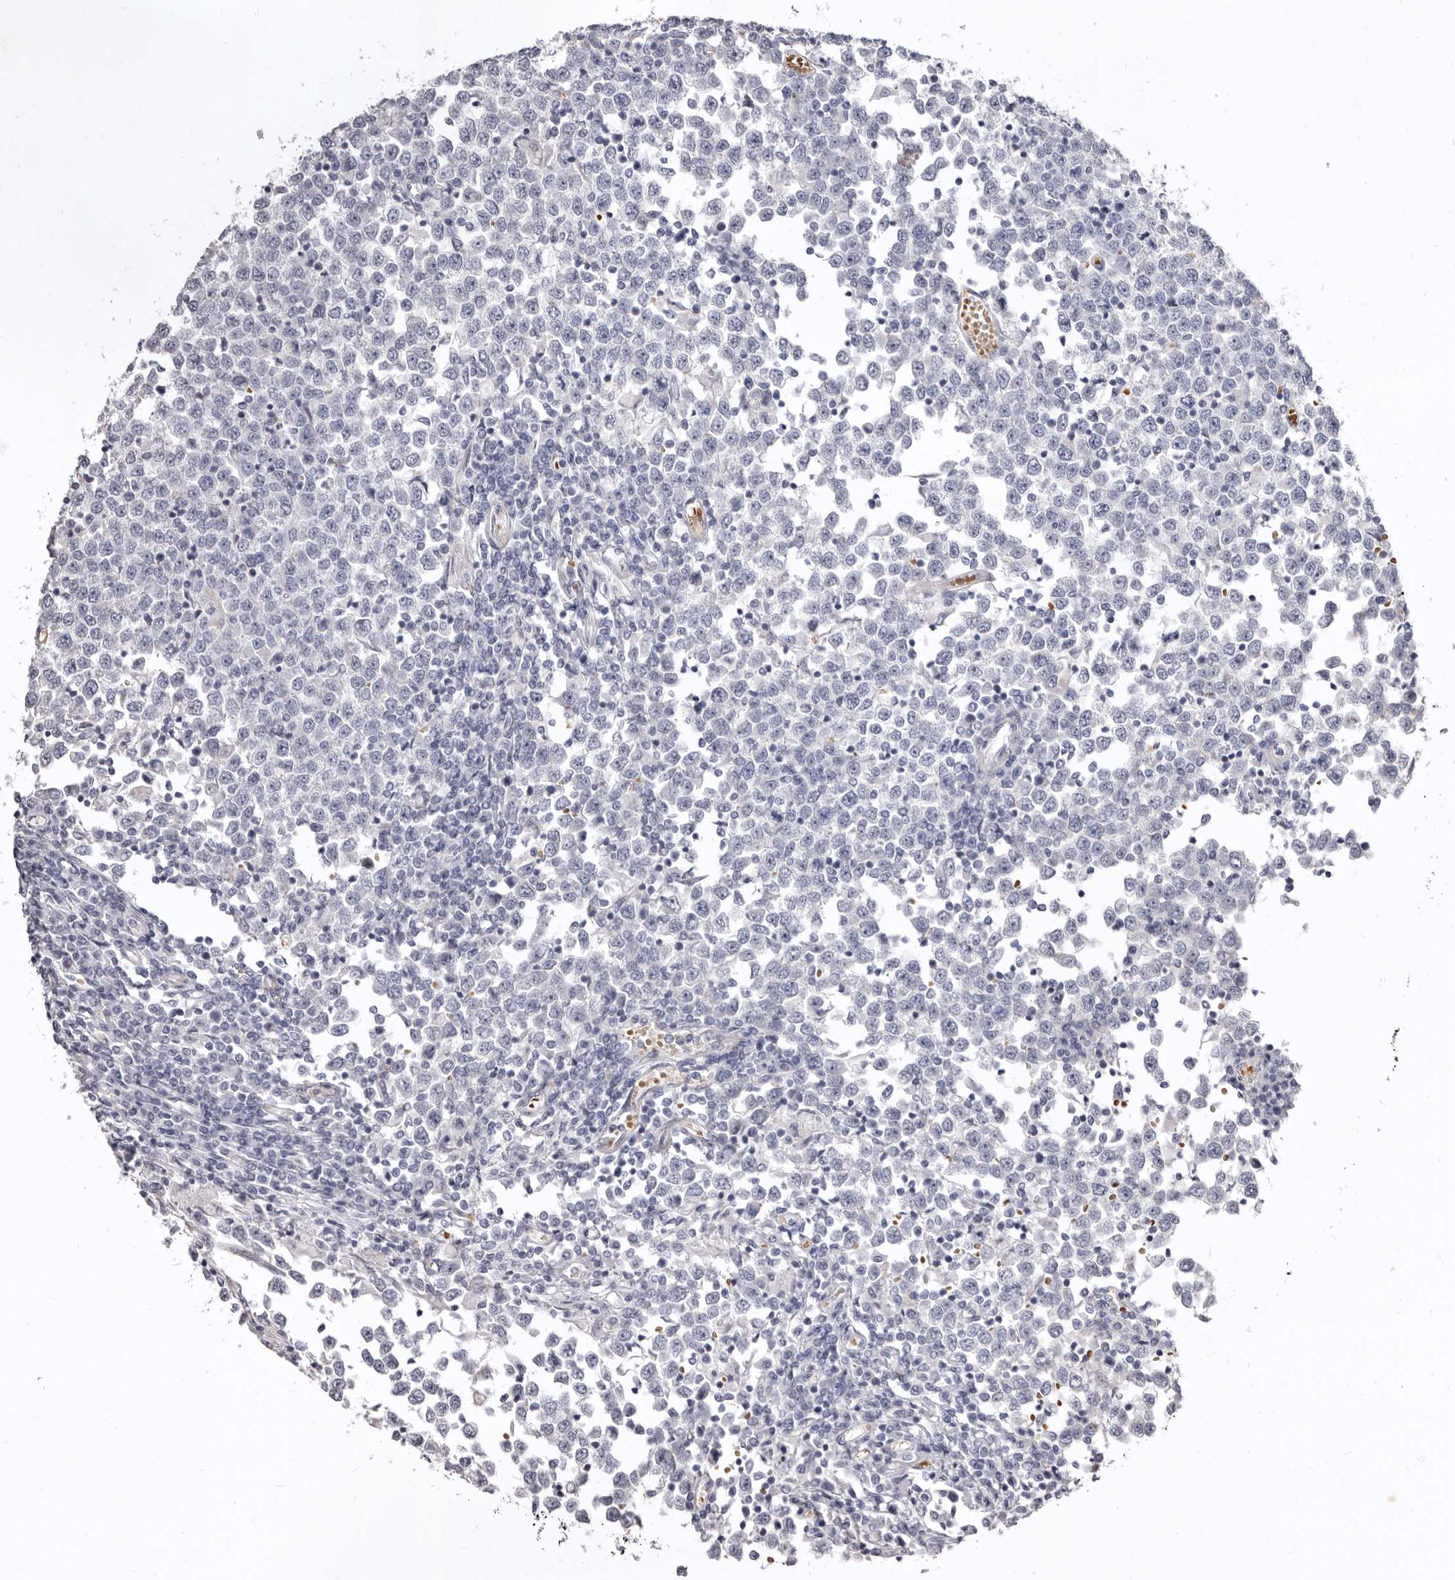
{"staining": {"intensity": "negative", "quantity": "none", "location": "none"}, "tissue": "testis cancer", "cell_type": "Tumor cells", "image_type": "cancer", "snomed": [{"axis": "morphology", "description": "Seminoma, NOS"}, {"axis": "topography", "description": "Testis"}], "caption": "An immunohistochemistry micrograph of testis cancer is shown. There is no staining in tumor cells of testis cancer.", "gene": "AIDA", "patient": {"sex": "male", "age": 65}}